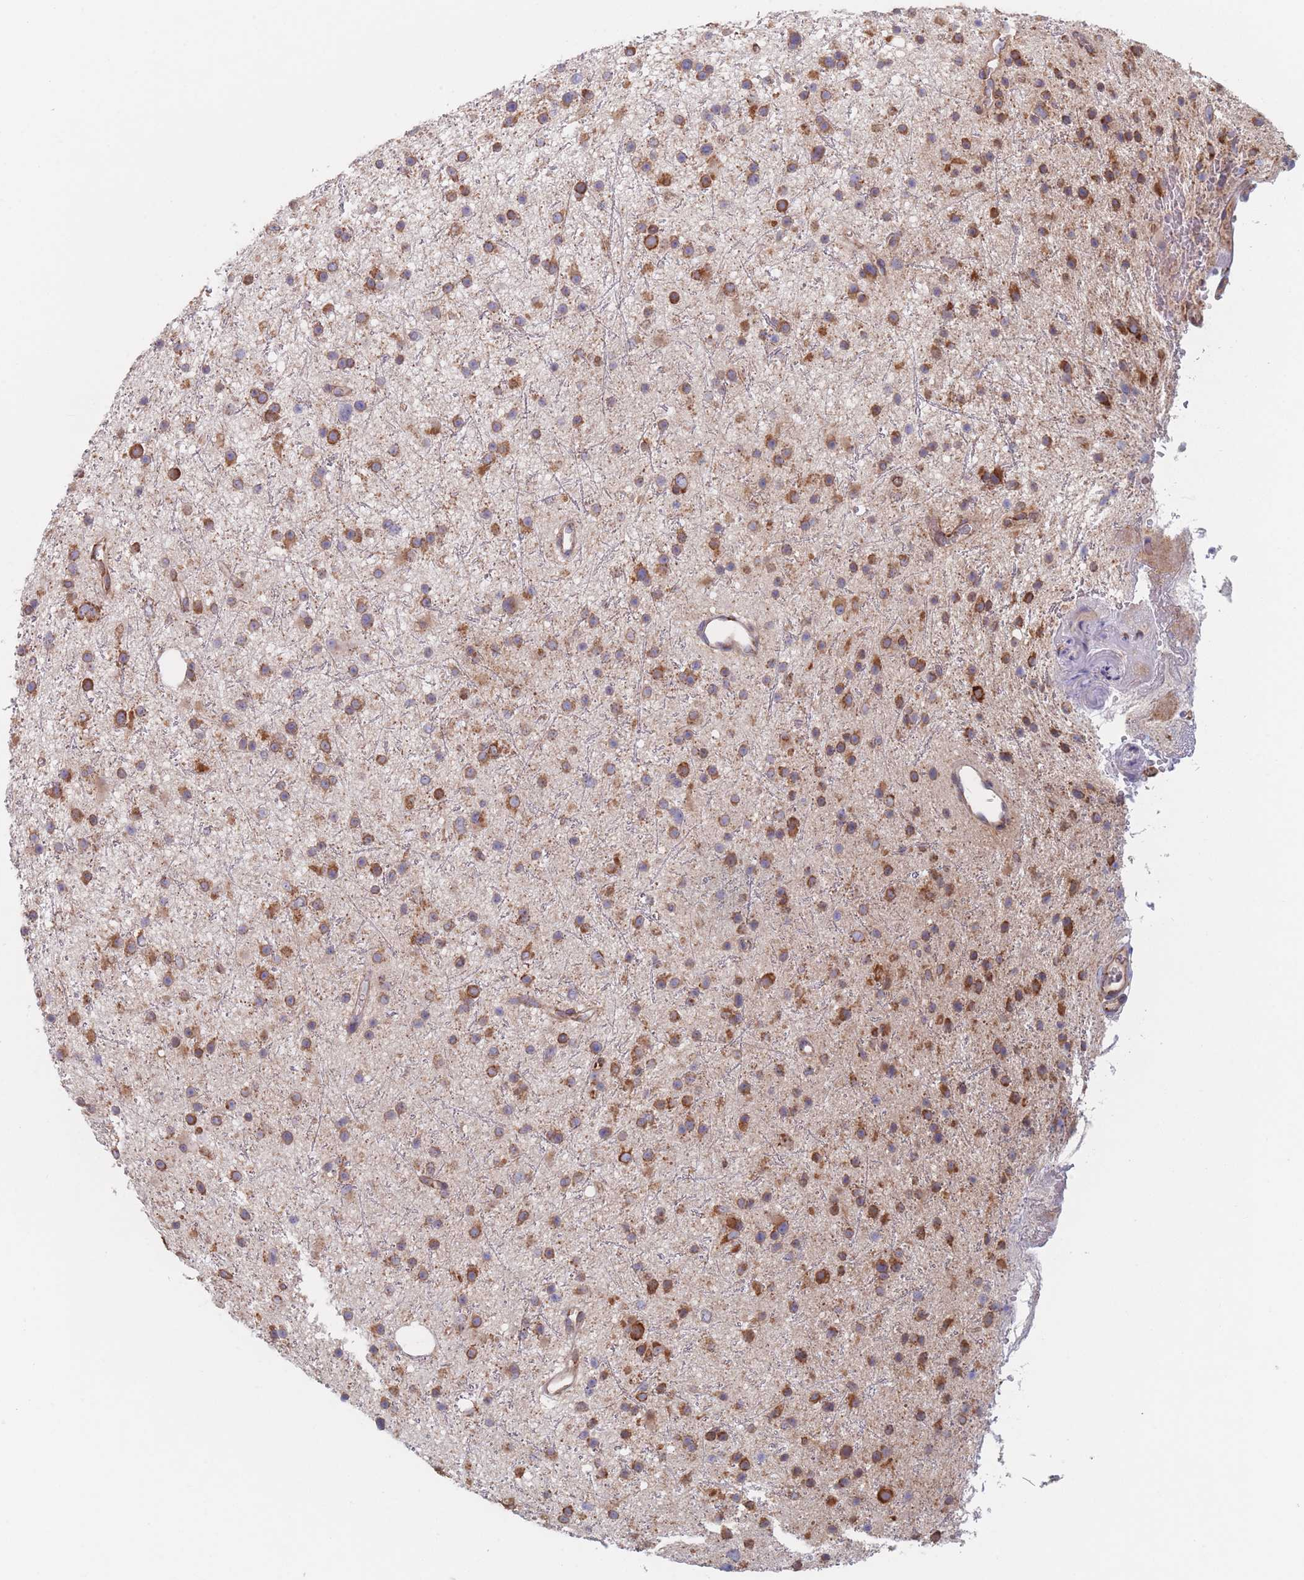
{"staining": {"intensity": "moderate", "quantity": ">75%", "location": "cytoplasmic/membranous"}, "tissue": "glioma", "cell_type": "Tumor cells", "image_type": "cancer", "snomed": [{"axis": "morphology", "description": "Glioma, malignant, Low grade"}, {"axis": "topography", "description": "Cerebral cortex"}], "caption": "Protein staining reveals moderate cytoplasmic/membranous staining in approximately >75% of tumor cells in malignant glioma (low-grade).", "gene": "EEF1B2", "patient": {"sex": "female", "age": 39}}